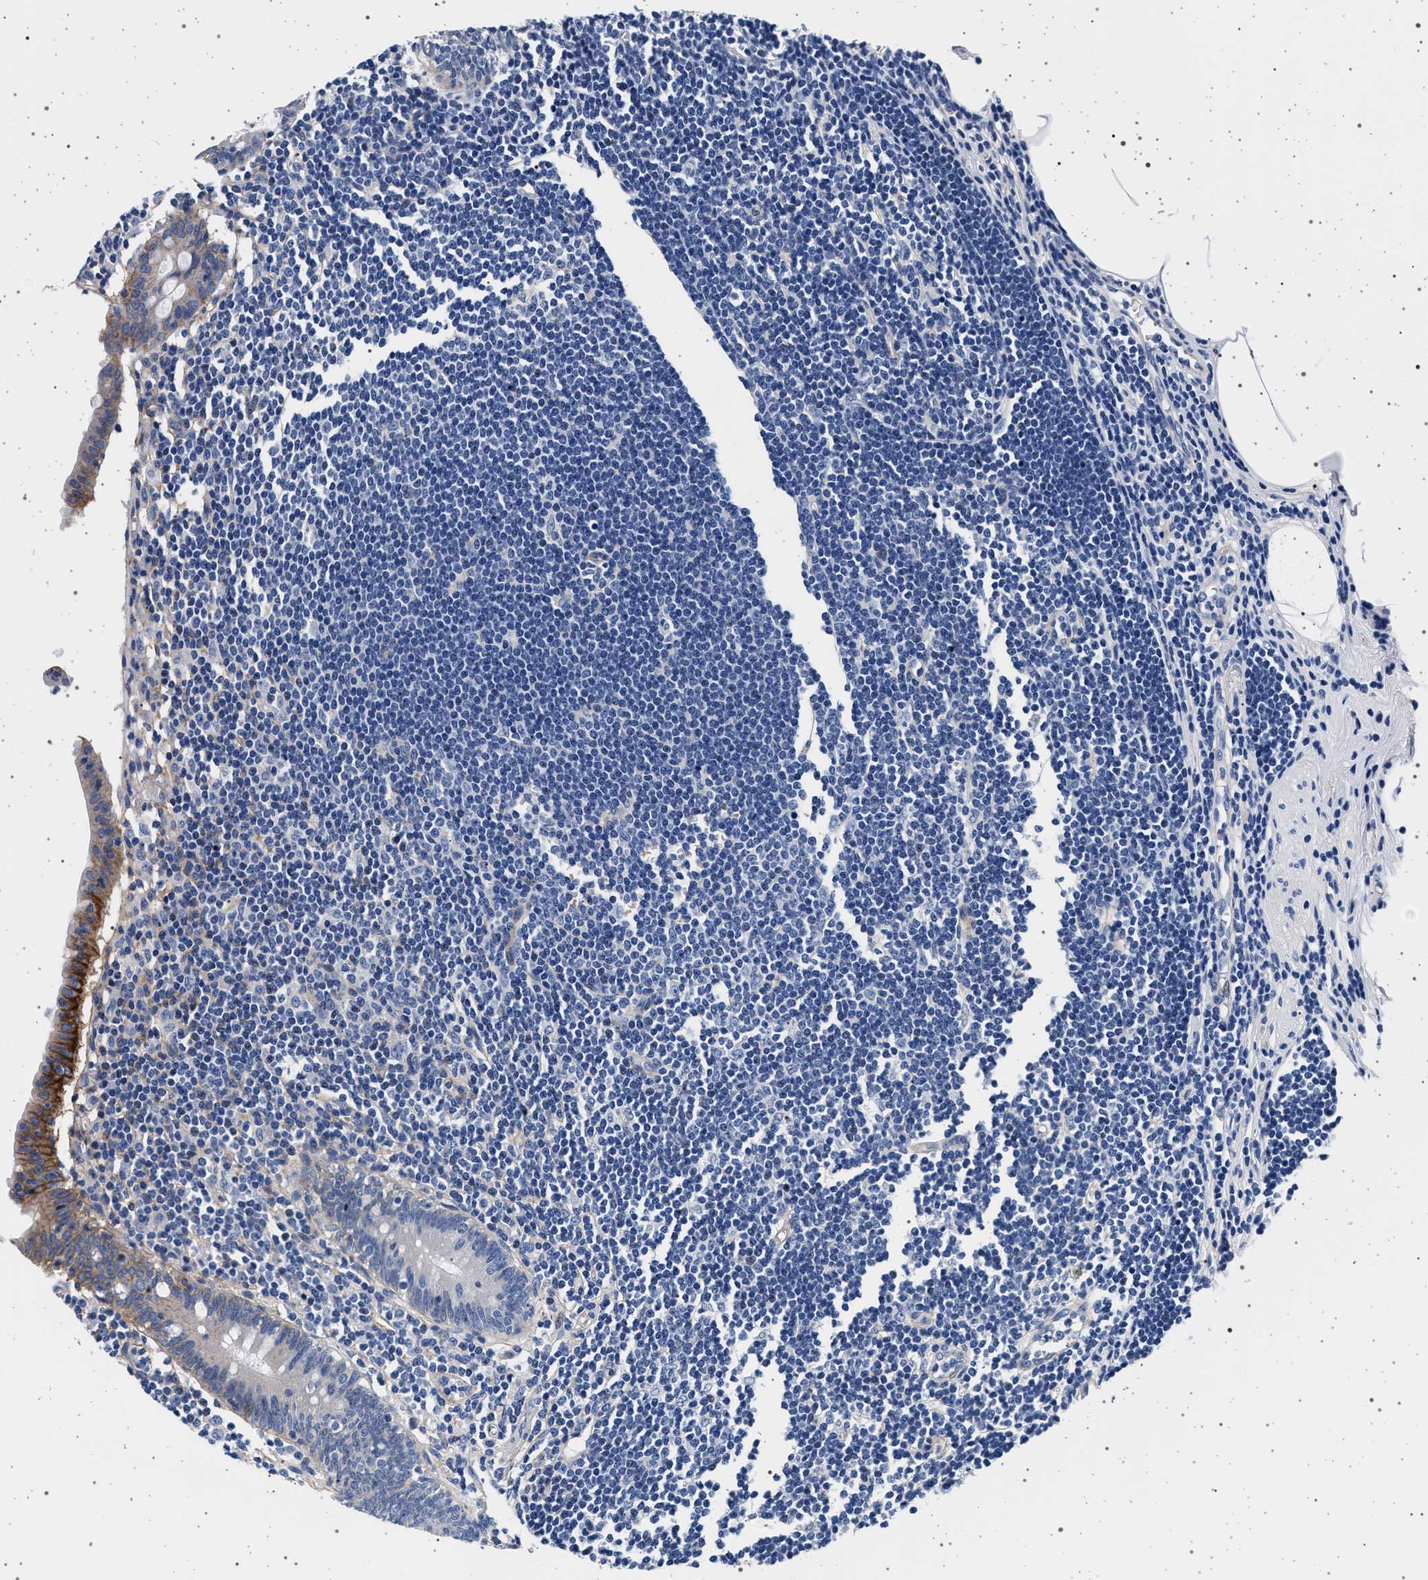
{"staining": {"intensity": "moderate", "quantity": "<25%", "location": "cytoplasmic/membranous"}, "tissue": "appendix", "cell_type": "Glandular cells", "image_type": "normal", "snomed": [{"axis": "morphology", "description": "Normal tissue, NOS"}, {"axis": "topography", "description": "Appendix"}], "caption": "Immunohistochemistry (IHC) image of unremarkable human appendix stained for a protein (brown), which displays low levels of moderate cytoplasmic/membranous expression in approximately <25% of glandular cells.", "gene": "SLC9A1", "patient": {"sex": "female", "age": 50}}